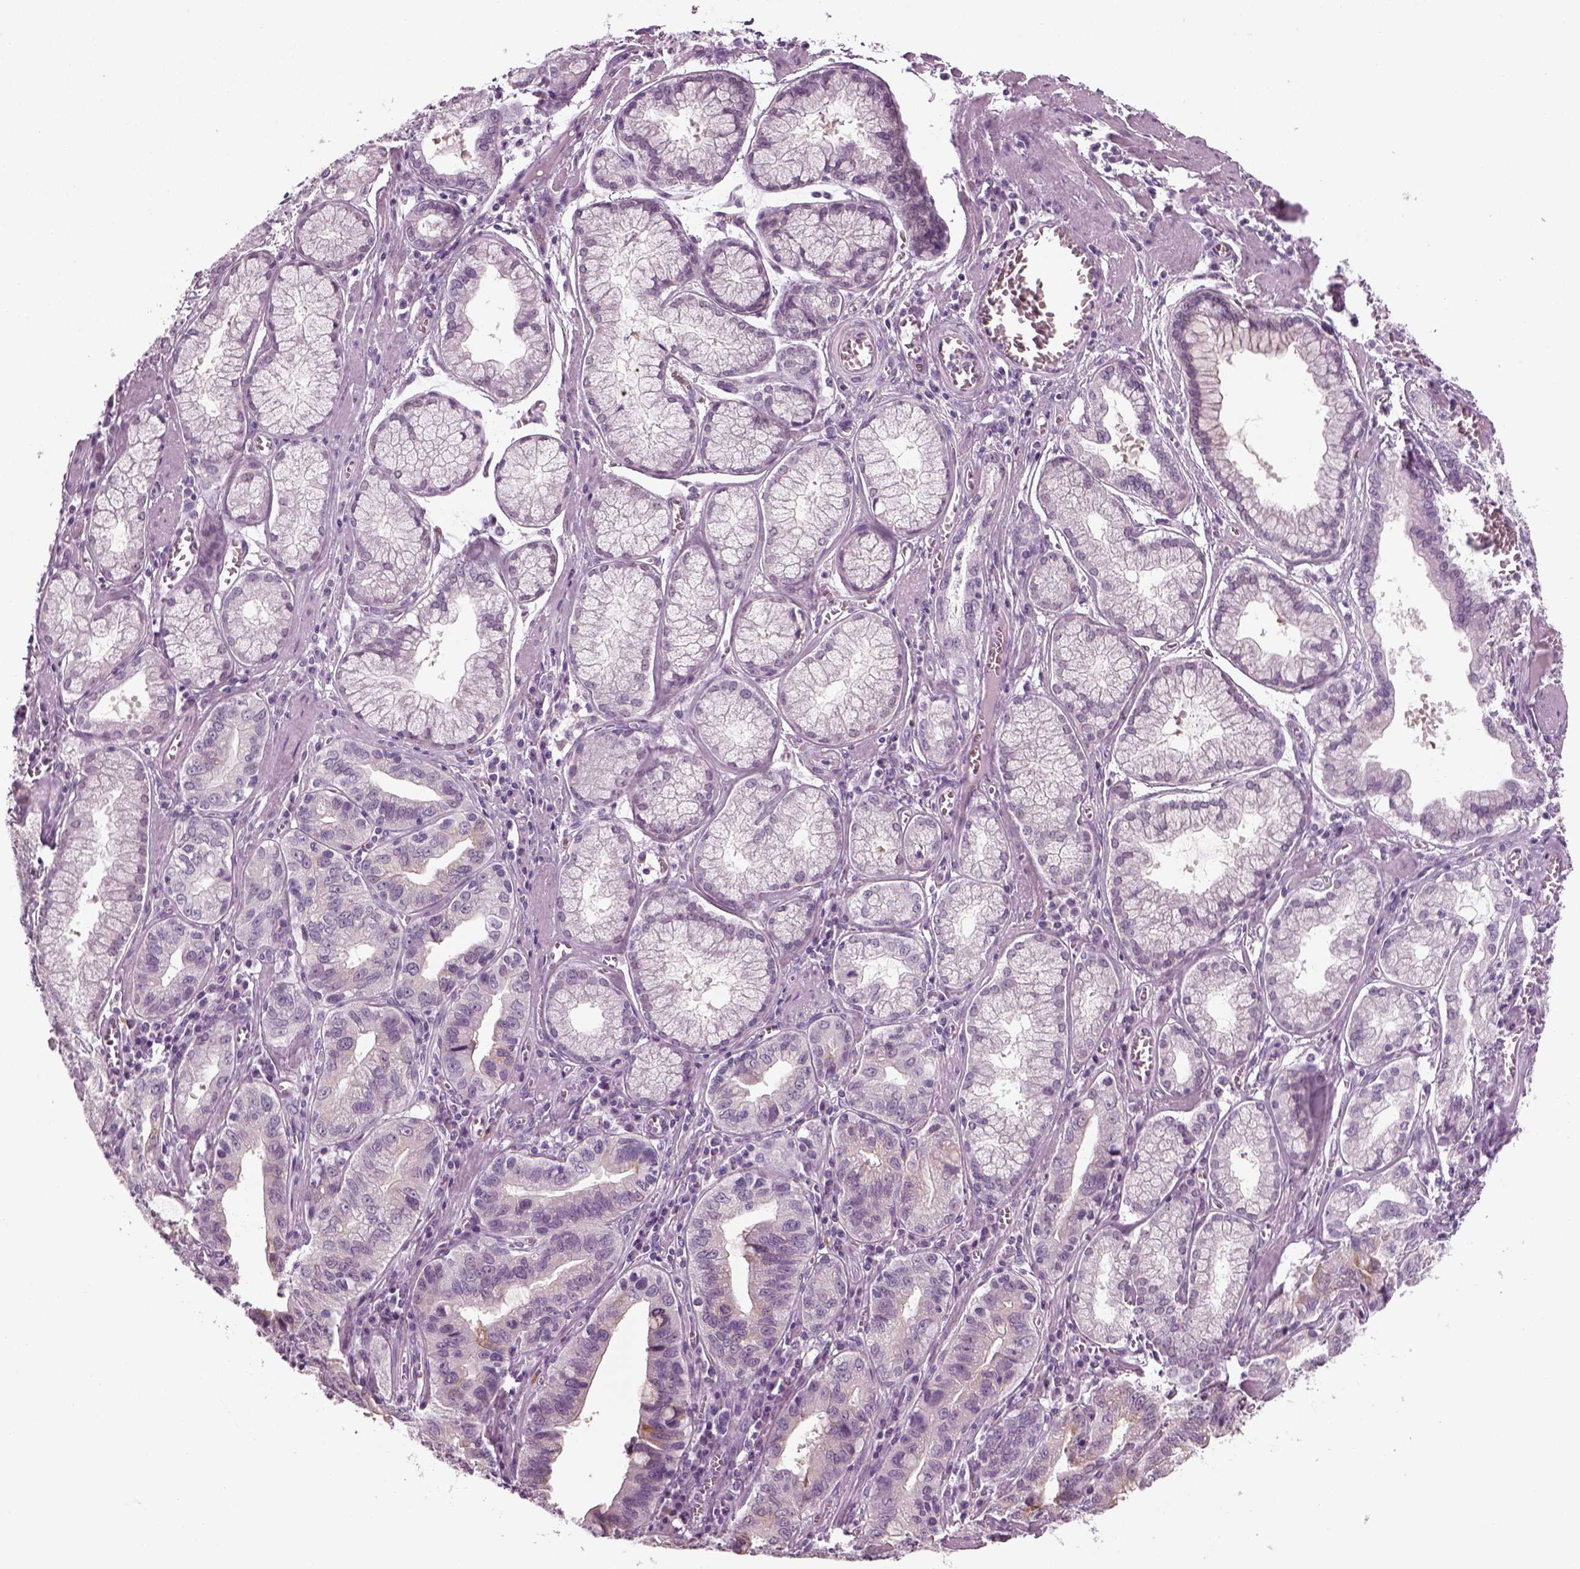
{"staining": {"intensity": "moderate", "quantity": "<25%", "location": "cytoplasmic/membranous"}, "tissue": "stomach cancer", "cell_type": "Tumor cells", "image_type": "cancer", "snomed": [{"axis": "morphology", "description": "Adenocarcinoma, NOS"}, {"axis": "topography", "description": "Stomach, lower"}], "caption": "This histopathology image demonstrates stomach cancer stained with IHC to label a protein in brown. The cytoplasmic/membranous of tumor cells show moderate positivity for the protein. Nuclei are counter-stained blue.", "gene": "KRT75", "patient": {"sex": "female", "age": 76}}